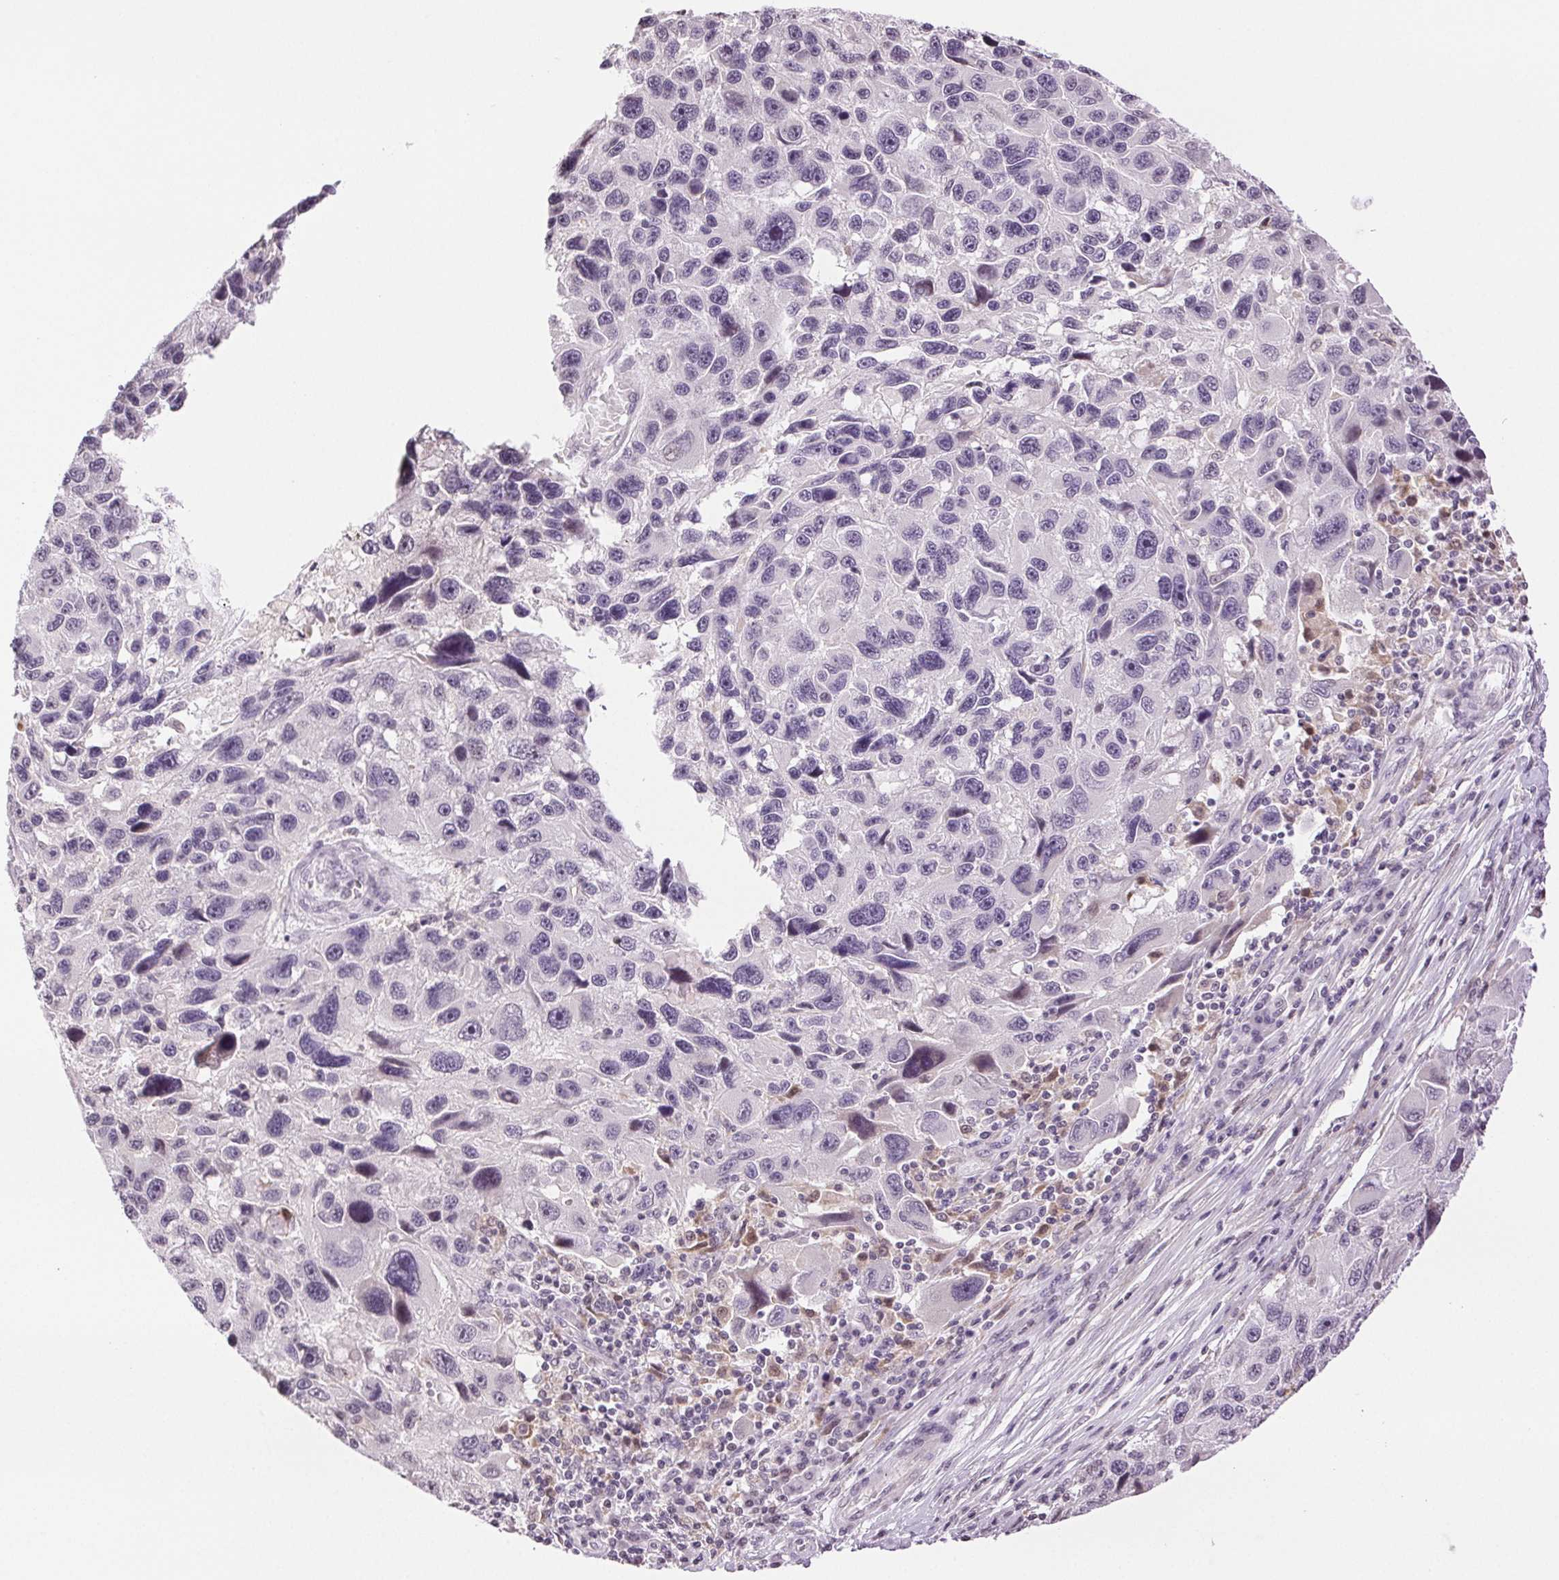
{"staining": {"intensity": "negative", "quantity": "none", "location": "none"}, "tissue": "melanoma", "cell_type": "Tumor cells", "image_type": "cancer", "snomed": [{"axis": "morphology", "description": "Malignant melanoma, NOS"}, {"axis": "topography", "description": "Skin"}], "caption": "IHC of human malignant melanoma shows no staining in tumor cells. Brightfield microscopy of IHC stained with DAB (brown) and hematoxylin (blue), captured at high magnification.", "gene": "TNNT3", "patient": {"sex": "male", "age": 53}}